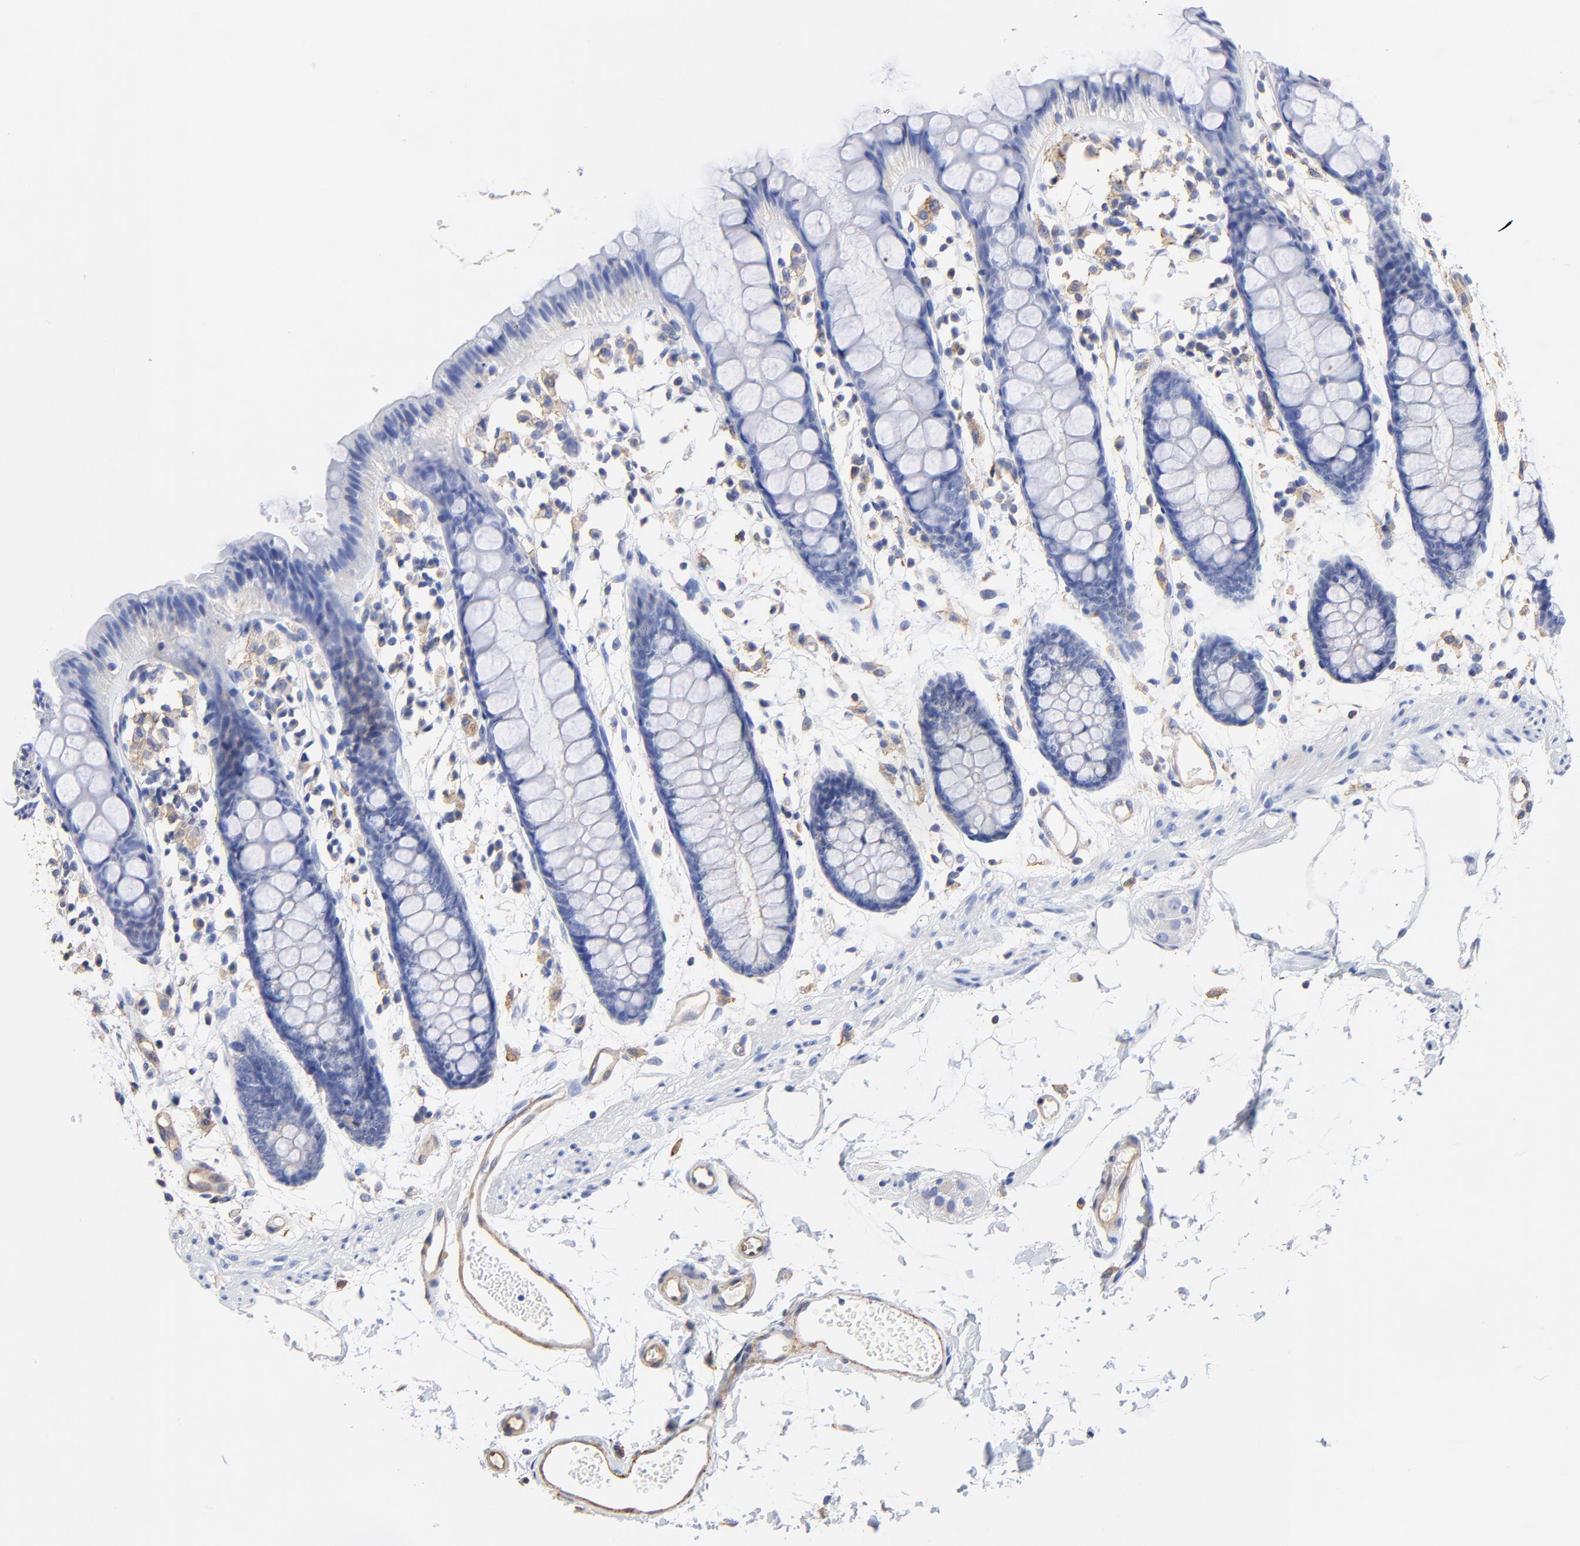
{"staining": {"intensity": "negative", "quantity": "none", "location": "none"}, "tissue": "rectum", "cell_type": "Glandular cells", "image_type": "normal", "snomed": [{"axis": "morphology", "description": "Normal tissue, NOS"}, {"axis": "topography", "description": "Rectum"}], "caption": "This is a image of immunohistochemistry staining of unremarkable rectum, which shows no expression in glandular cells. Nuclei are stained in blue.", "gene": "TAGLN2", "patient": {"sex": "female", "age": 66}}